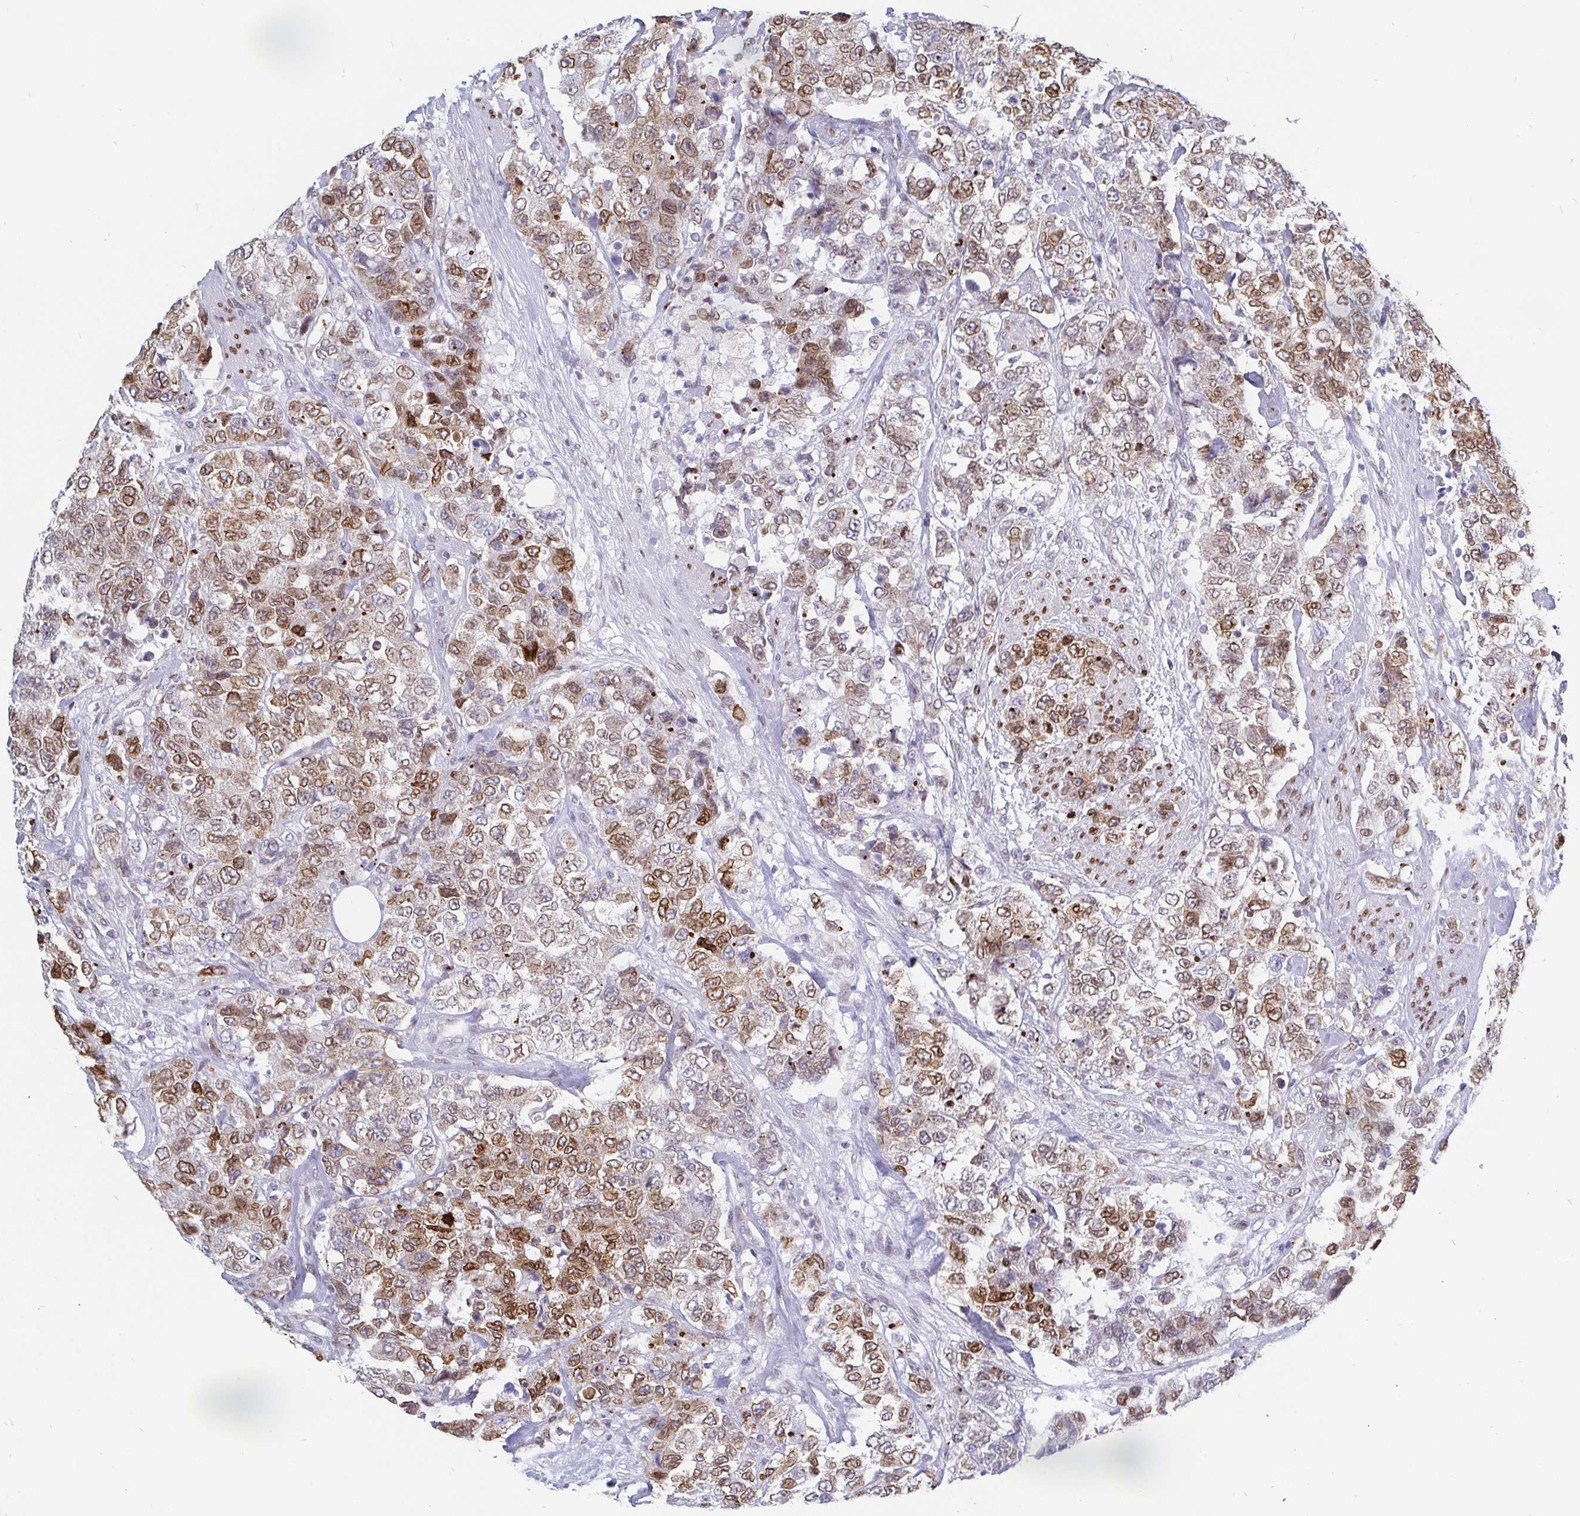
{"staining": {"intensity": "moderate", "quantity": ">75%", "location": "cytoplasmic/membranous,nuclear"}, "tissue": "urothelial cancer", "cell_type": "Tumor cells", "image_type": "cancer", "snomed": [{"axis": "morphology", "description": "Urothelial carcinoma, High grade"}, {"axis": "topography", "description": "Urinary bladder"}], "caption": "Immunohistochemical staining of urothelial cancer demonstrates medium levels of moderate cytoplasmic/membranous and nuclear staining in about >75% of tumor cells.", "gene": "EMD", "patient": {"sex": "female", "age": 78}}